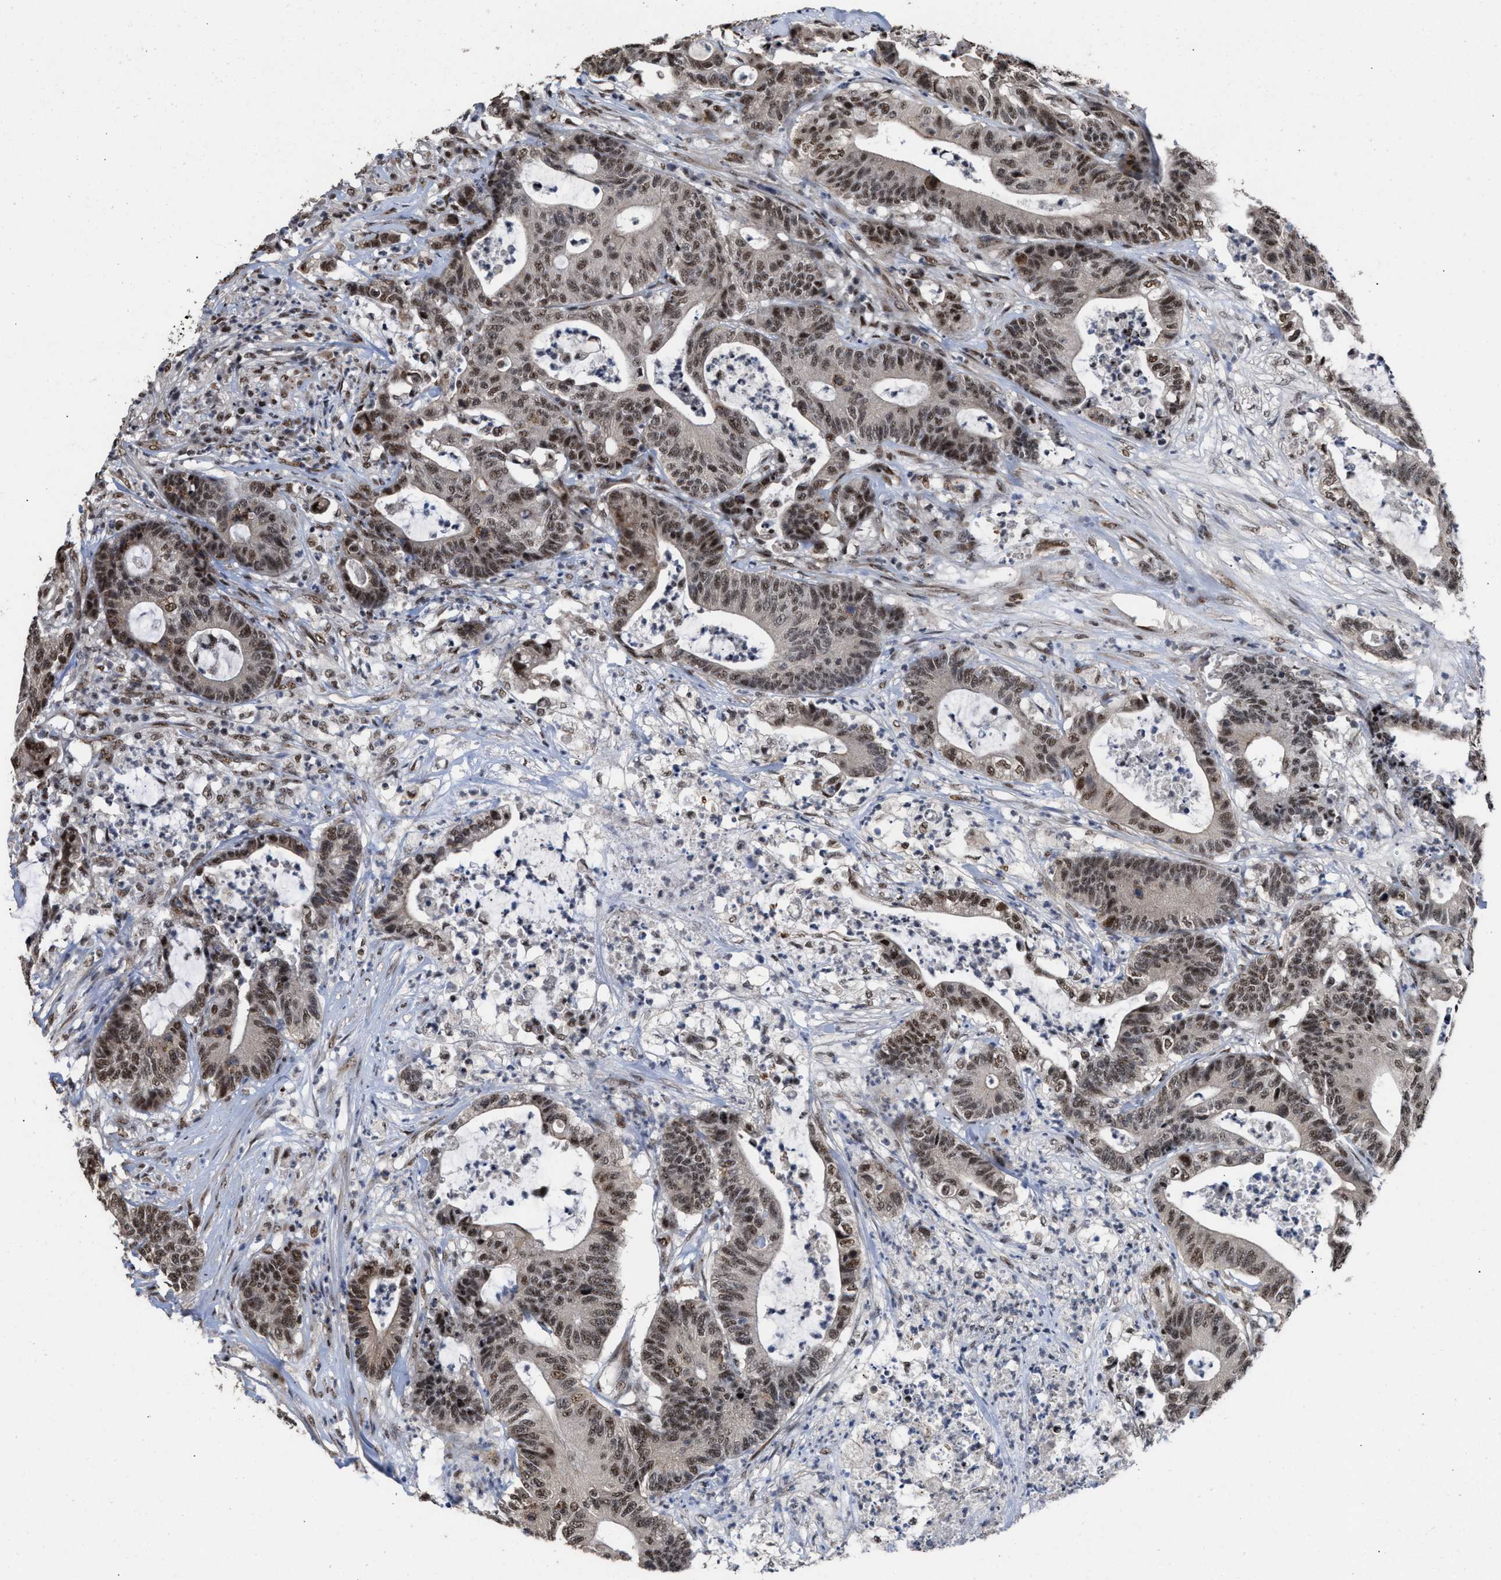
{"staining": {"intensity": "strong", "quantity": "25%-75%", "location": "nuclear"}, "tissue": "colorectal cancer", "cell_type": "Tumor cells", "image_type": "cancer", "snomed": [{"axis": "morphology", "description": "Adenocarcinoma, NOS"}, {"axis": "topography", "description": "Colon"}], "caption": "Colorectal cancer tissue demonstrates strong nuclear staining in approximately 25%-75% of tumor cells, visualized by immunohistochemistry.", "gene": "EIF4A3", "patient": {"sex": "female", "age": 84}}